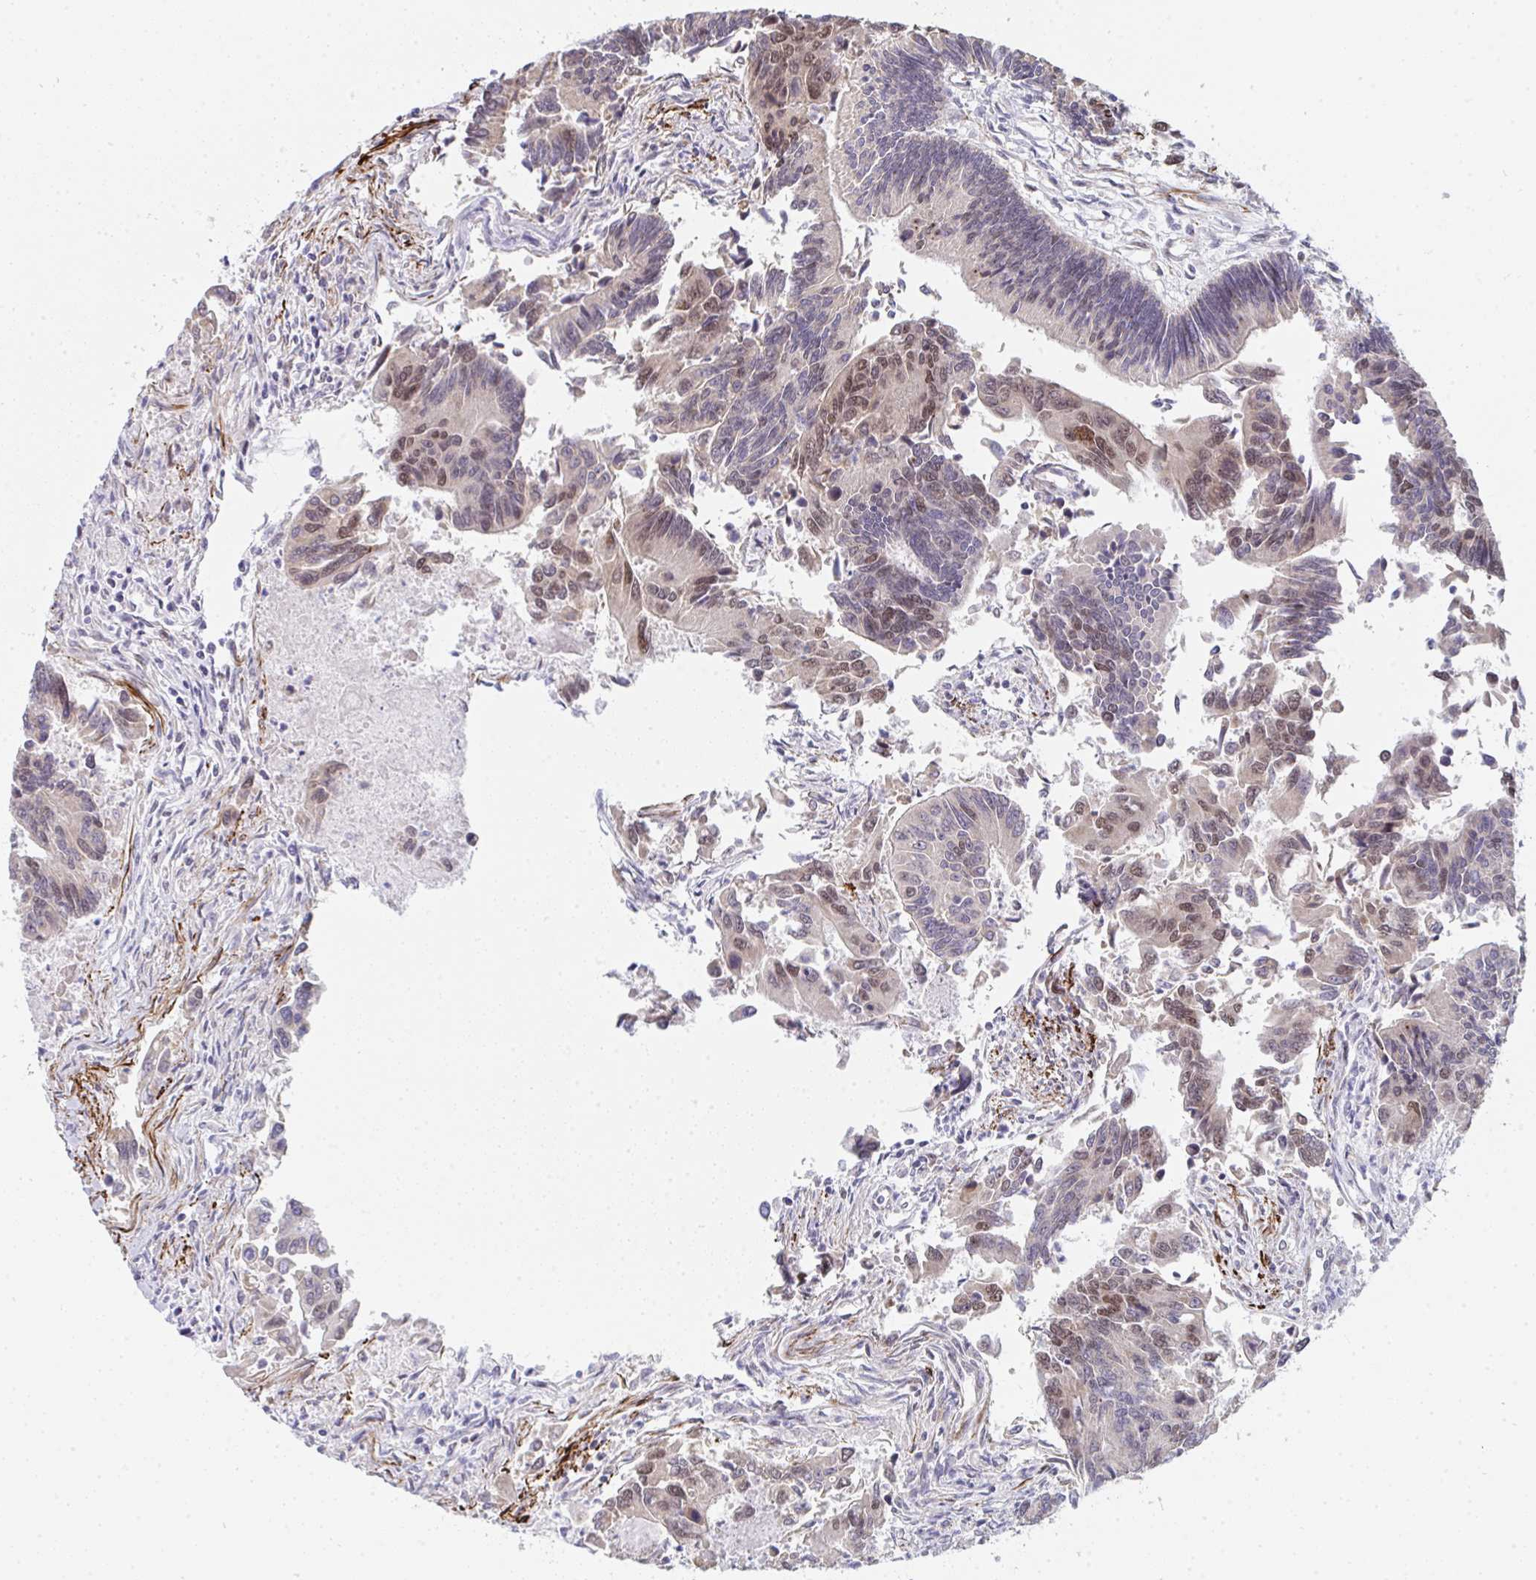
{"staining": {"intensity": "moderate", "quantity": "<25%", "location": "nuclear"}, "tissue": "colorectal cancer", "cell_type": "Tumor cells", "image_type": "cancer", "snomed": [{"axis": "morphology", "description": "Adenocarcinoma, NOS"}, {"axis": "topography", "description": "Colon"}], "caption": "A low amount of moderate nuclear positivity is appreciated in about <25% of tumor cells in colorectal adenocarcinoma tissue. (DAB (3,3'-diaminobenzidine) IHC, brown staining for protein, blue staining for nuclei).", "gene": "GINS2", "patient": {"sex": "female", "age": 67}}